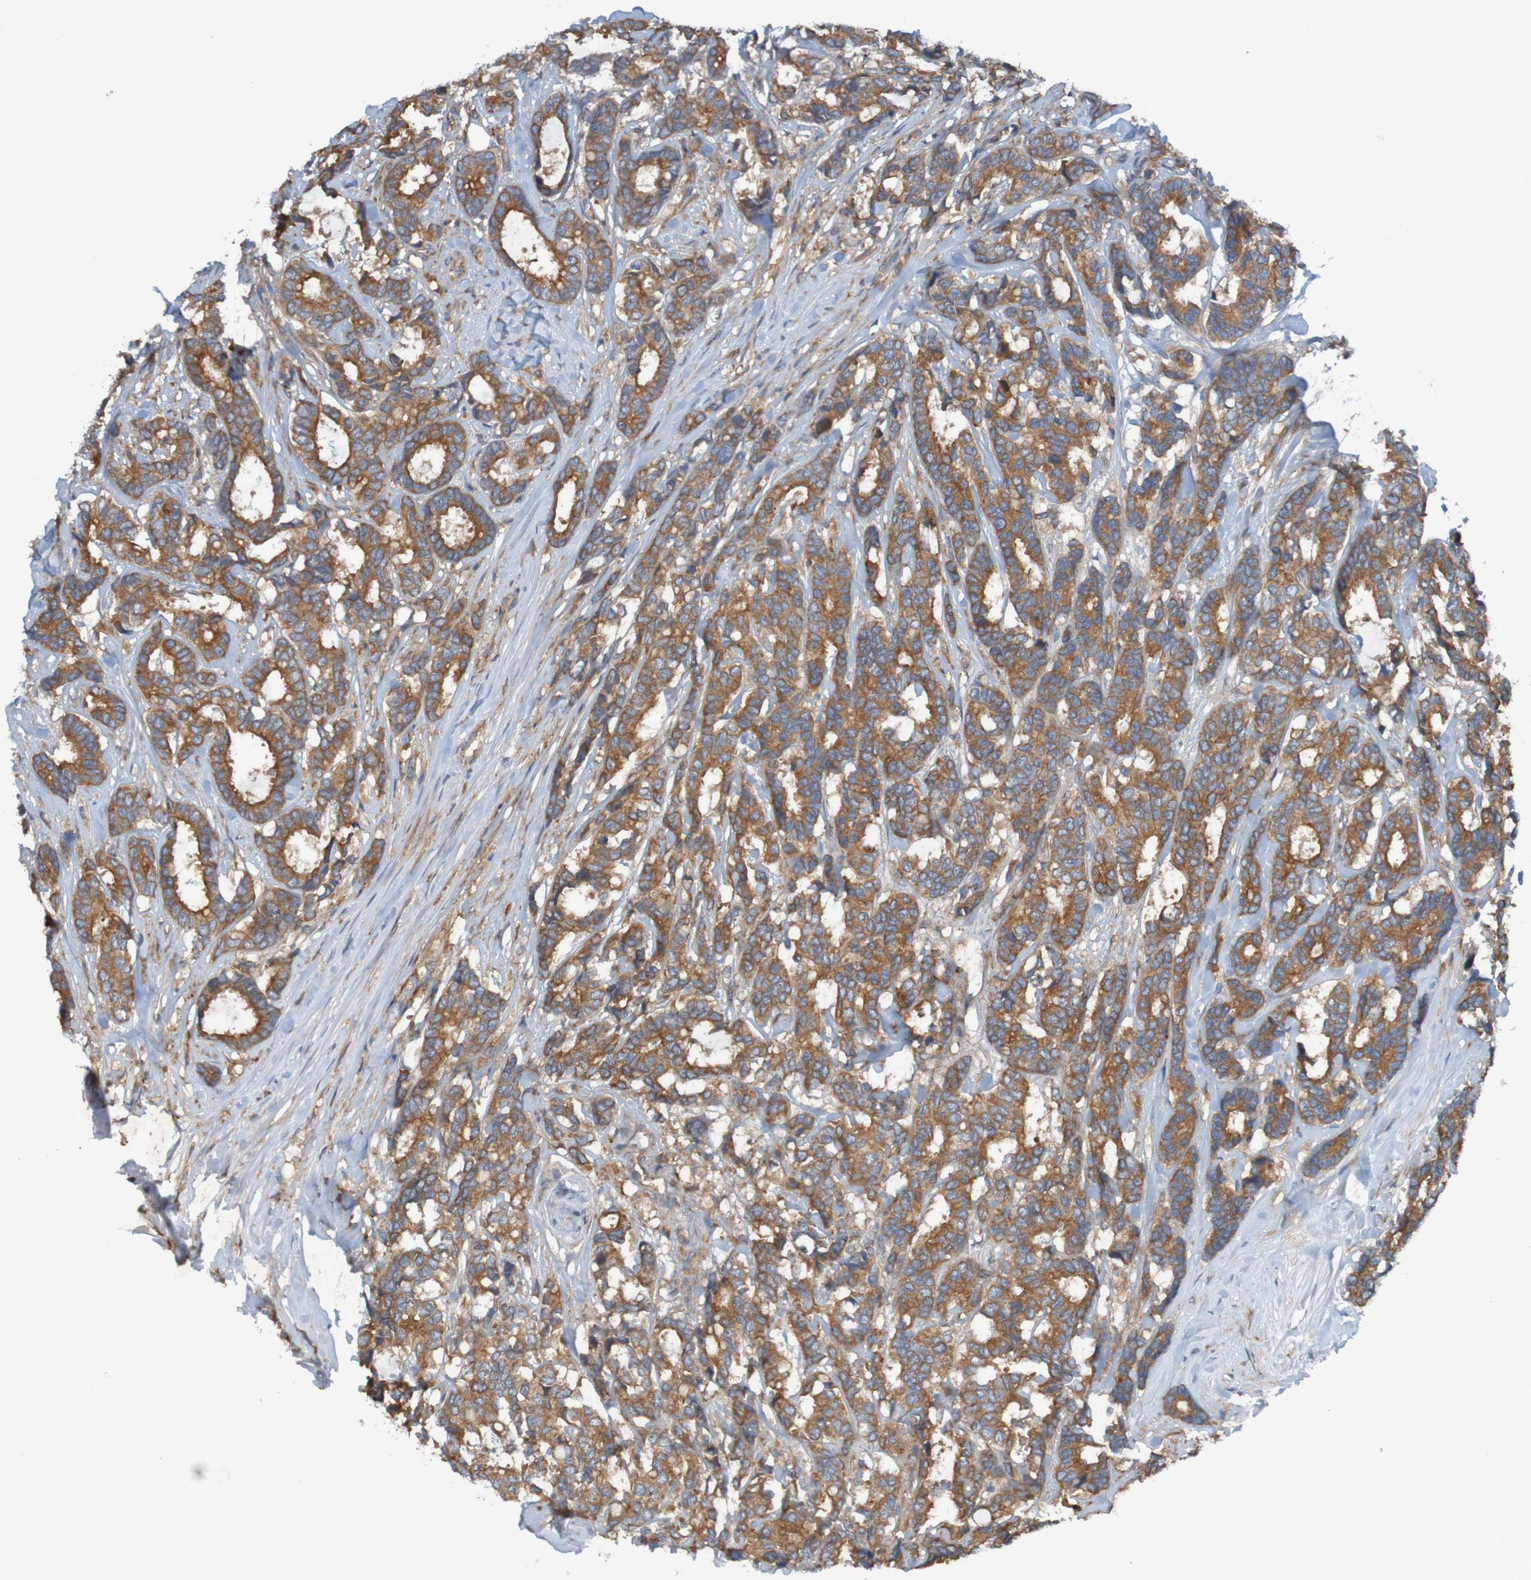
{"staining": {"intensity": "moderate", "quantity": ">75%", "location": "cytoplasmic/membranous"}, "tissue": "breast cancer", "cell_type": "Tumor cells", "image_type": "cancer", "snomed": [{"axis": "morphology", "description": "Duct carcinoma"}, {"axis": "topography", "description": "Breast"}], "caption": "Human intraductal carcinoma (breast) stained with a protein marker demonstrates moderate staining in tumor cells.", "gene": "DNAJC4", "patient": {"sex": "female", "age": 87}}